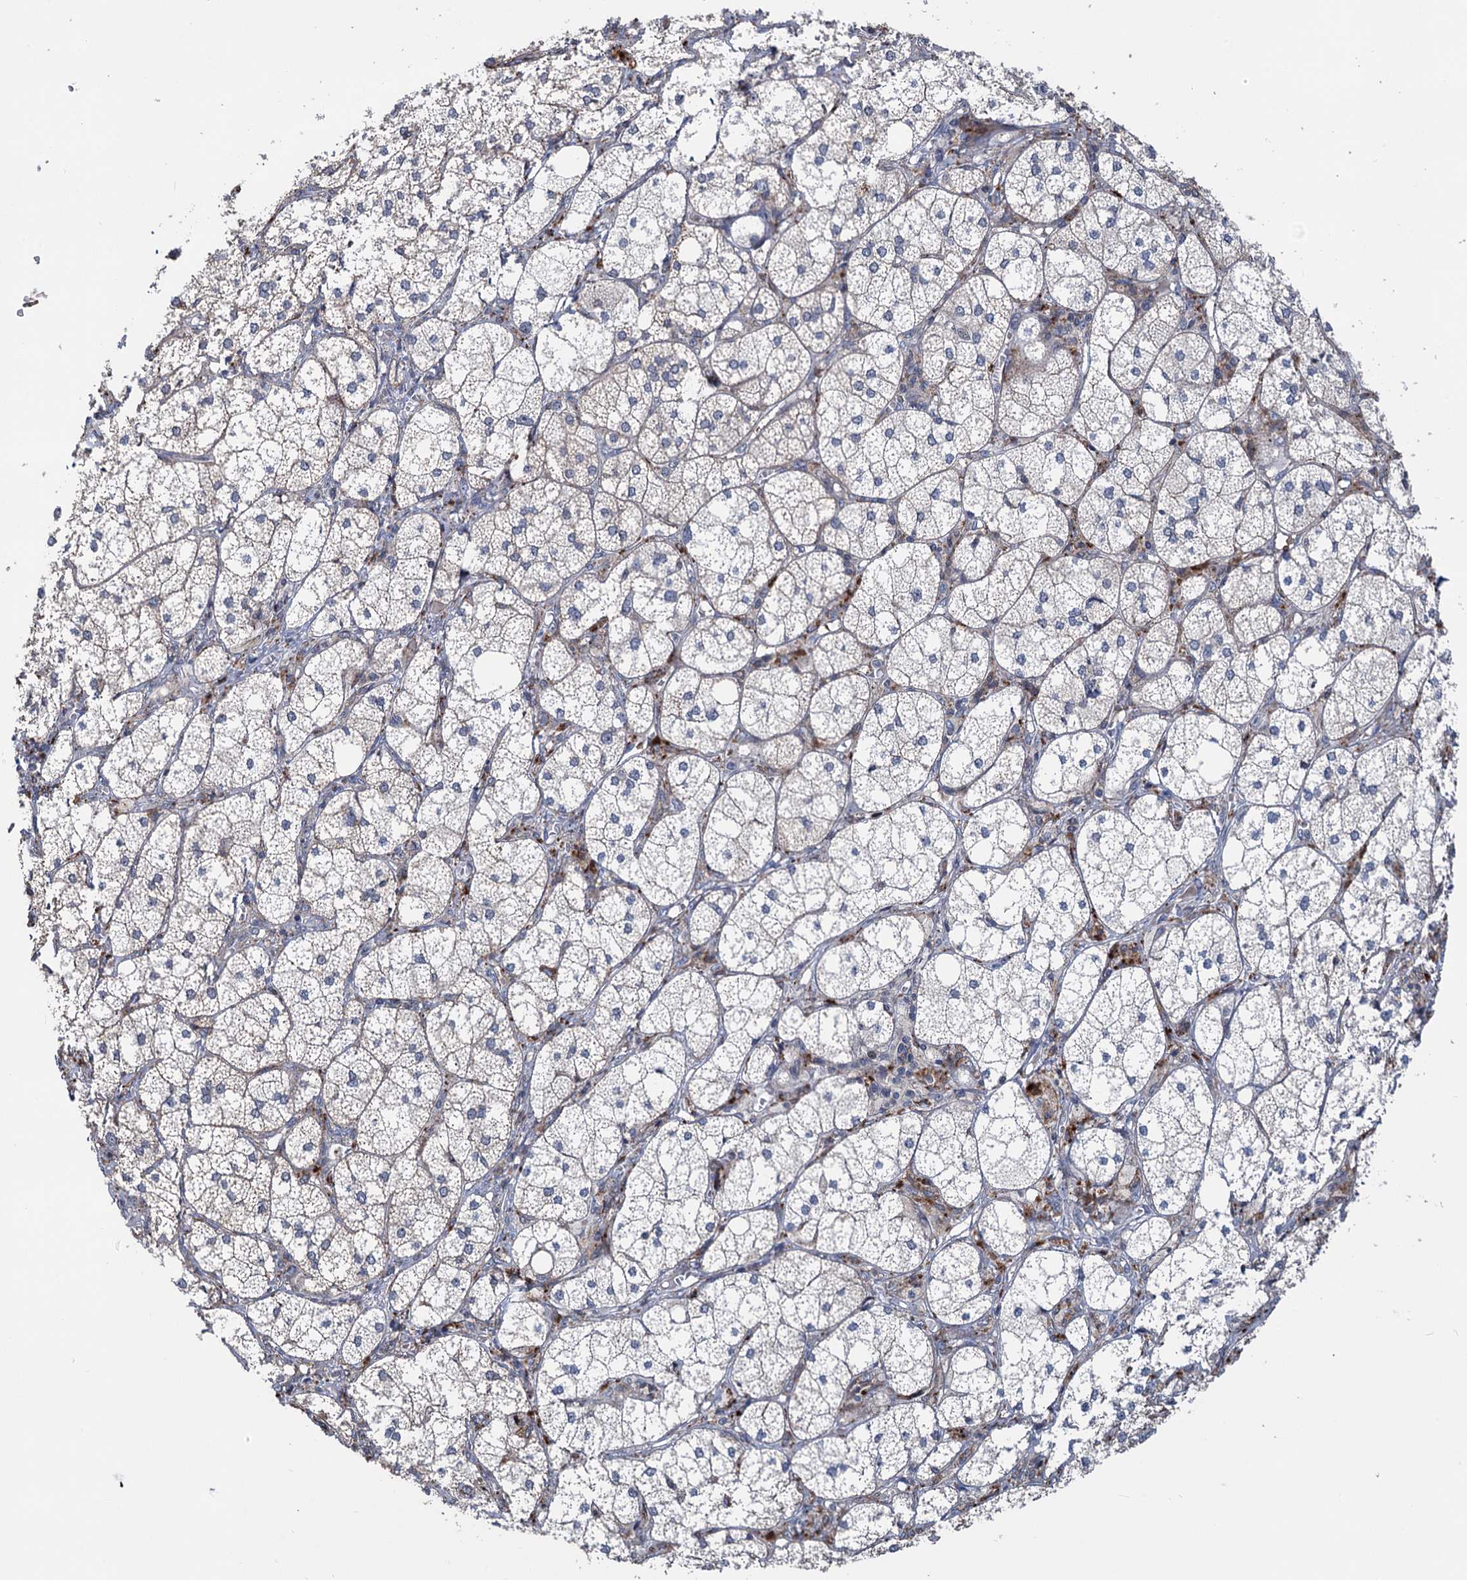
{"staining": {"intensity": "moderate", "quantity": "25%-75%", "location": "cytoplasmic/membranous"}, "tissue": "adrenal gland", "cell_type": "Glandular cells", "image_type": "normal", "snomed": [{"axis": "morphology", "description": "Normal tissue, NOS"}, {"axis": "topography", "description": "Adrenal gland"}], "caption": "Immunohistochemistry micrograph of normal human adrenal gland stained for a protein (brown), which demonstrates medium levels of moderate cytoplasmic/membranous staining in approximately 25%-75% of glandular cells.", "gene": "UBR1", "patient": {"sex": "female", "age": 61}}